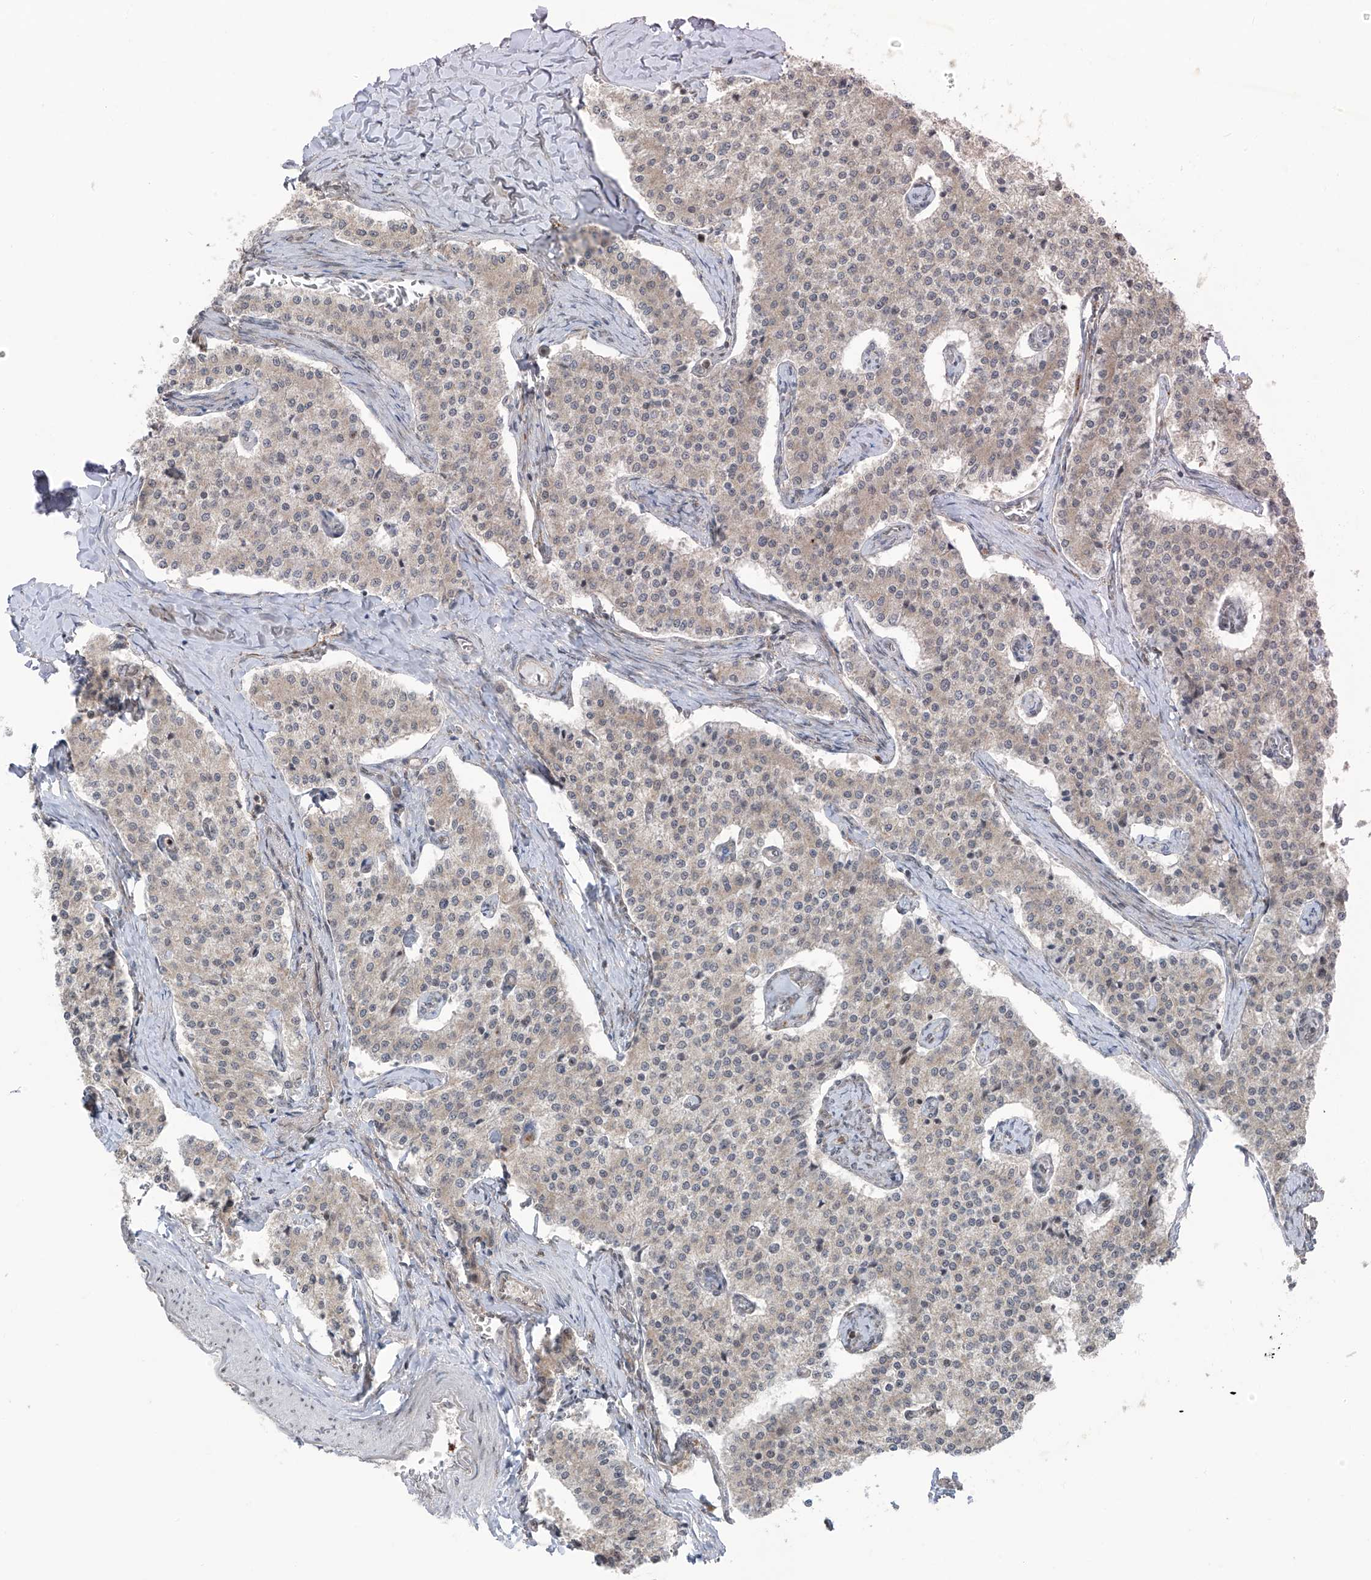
{"staining": {"intensity": "weak", "quantity": "25%-75%", "location": "cytoplasmic/membranous"}, "tissue": "carcinoid", "cell_type": "Tumor cells", "image_type": "cancer", "snomed": [{"axis": "morphology", "description": "Carcinoid, malignant, NOS"}, {"axis": "topography", "description": "Colon"}], "caption": "A micrograph of malignant carcinoid stained for a protein shows weak cytoplasmic/membranous brown staining in tumor cells. The staining was performed using DAB to visualize the protein expression in brown, while the nuclei were stained in blue with hematoxylin (Magnification: 20x).", "gene": "PDE11A", "patient": {"sex": "female", "age": 52}}